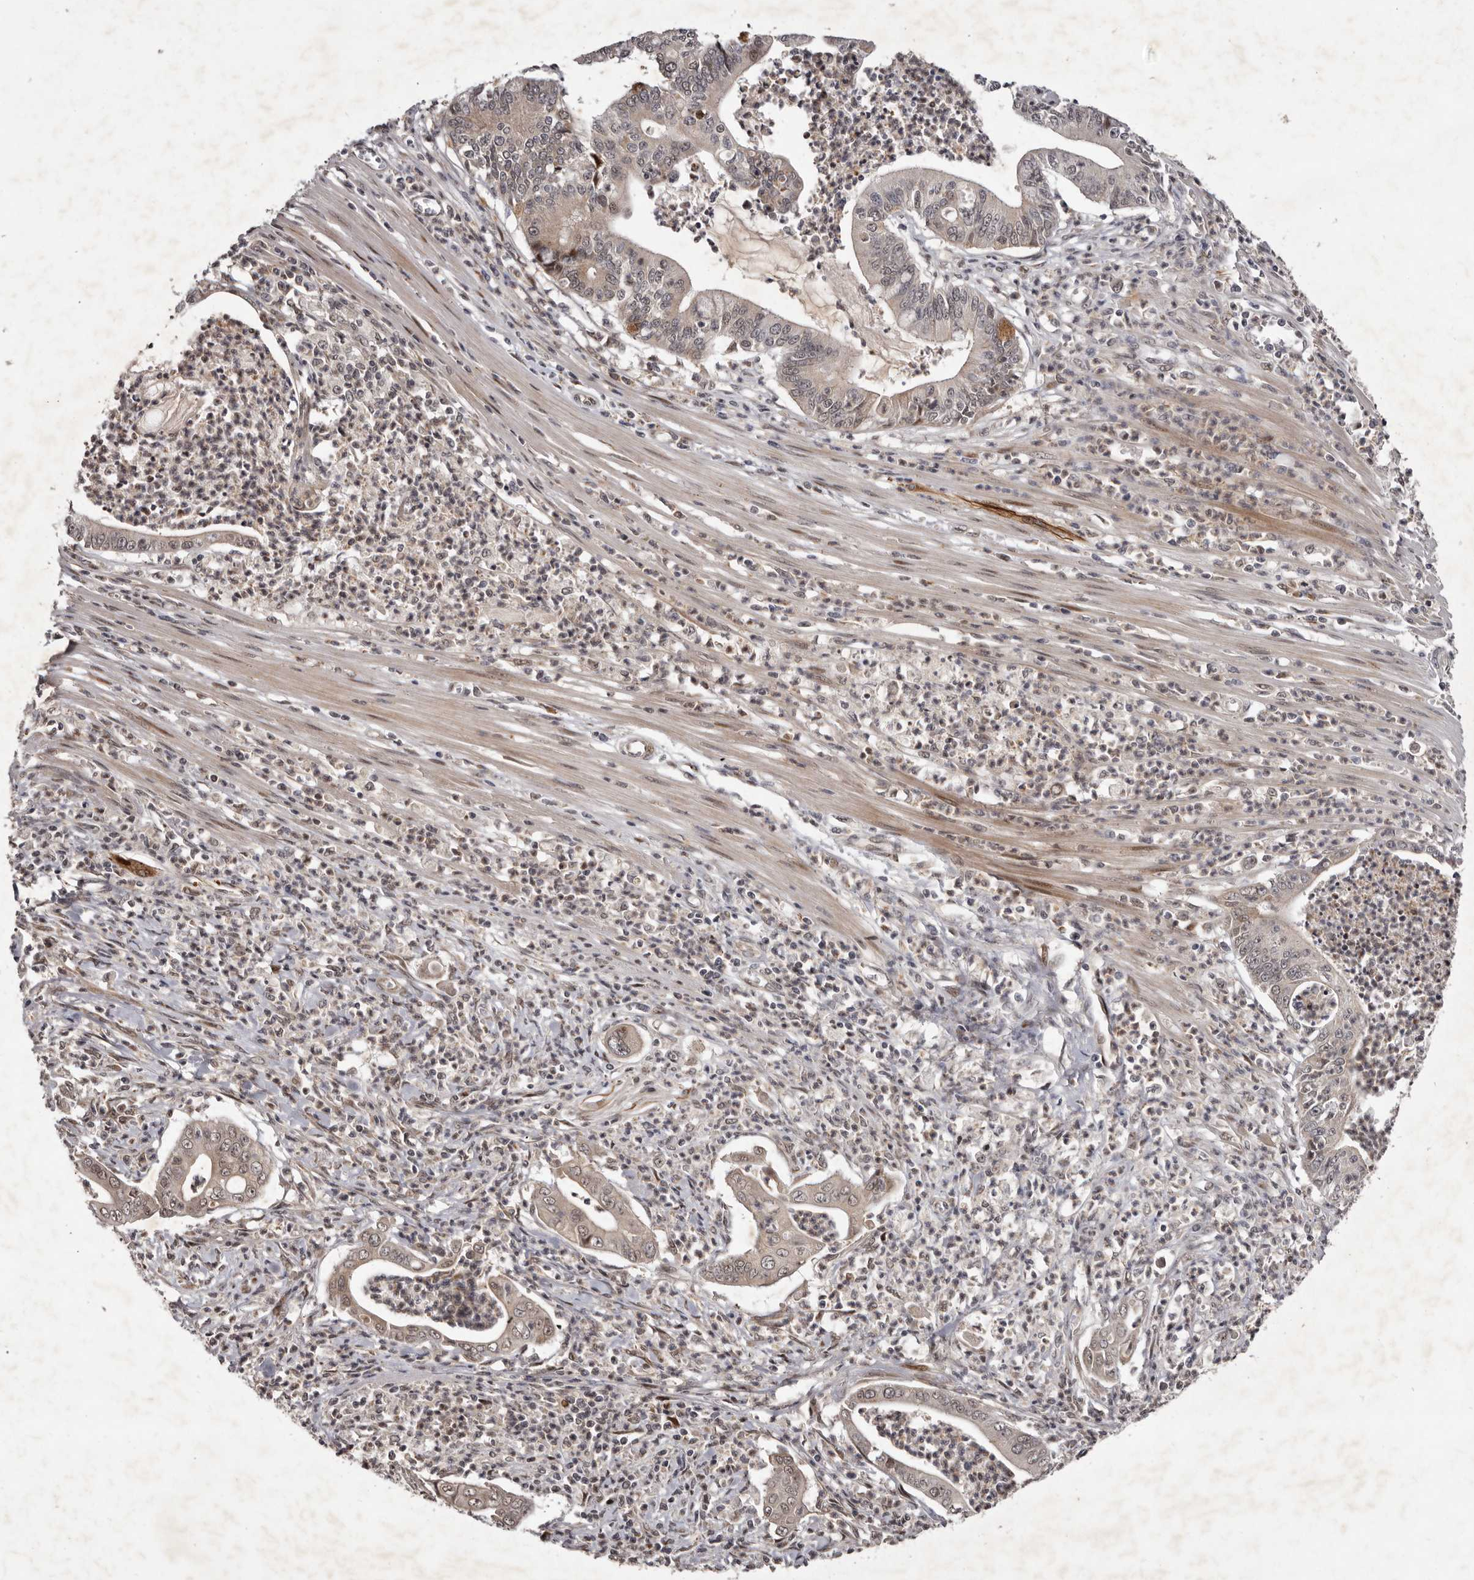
{"staining": {"intensity": "weak", "quantity": ">75%", "location": "cytoplasmic/membranous,nuclear"}, "tissue": "pancreatic cancer", "cell_type": "Tumor cells", "image_type": "cancer", "snomed": [{"axis": "morphology", "description": "Adenocarcinoma, NOS"}, {"axis": "topography", "description": "Pancreas"}], "caption": "Human pancreatic cancer stained with a brown dye displays weak cytoplasmic/membranous and nuclear positive staining in approximately >75% of tumor cells.", "gene": "ABL1", "patient": {"sex": "male", "age": 69}}